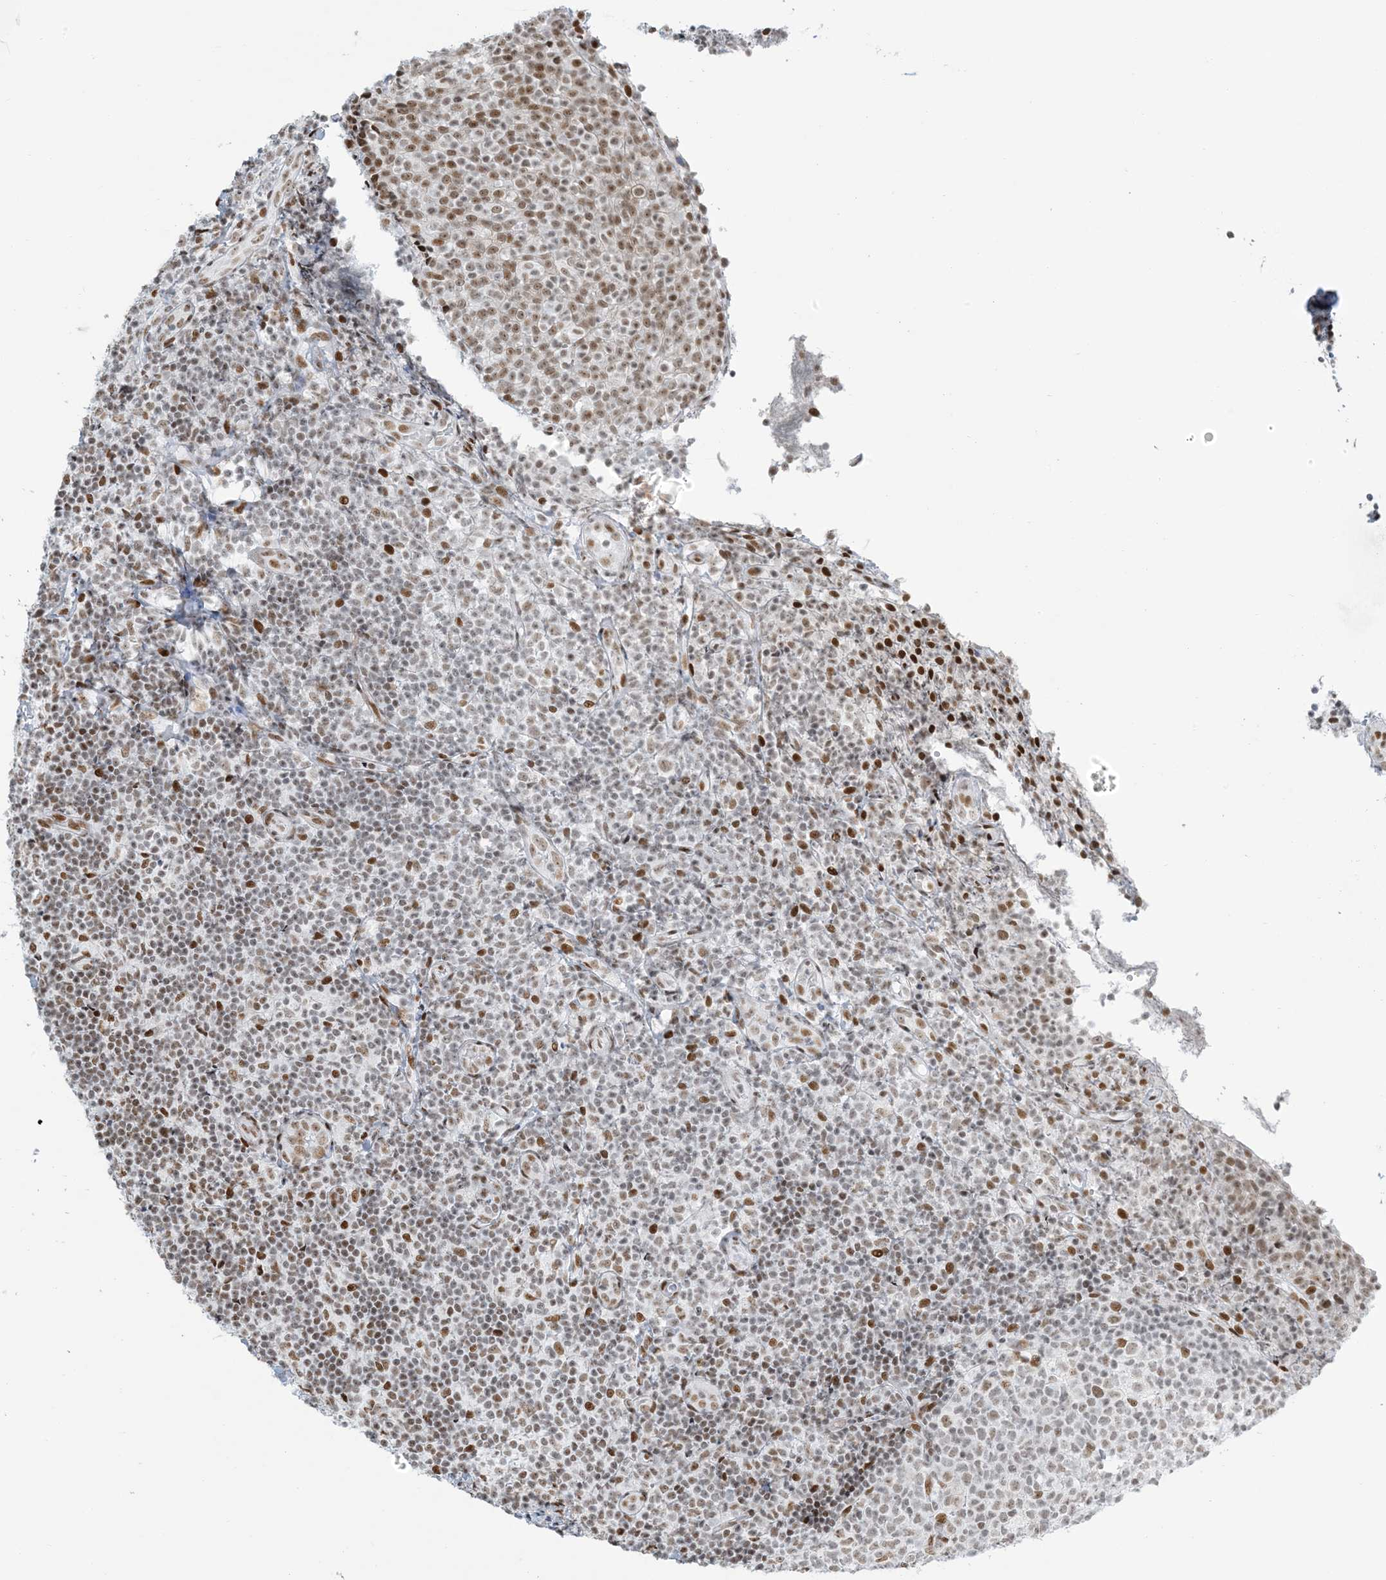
{"staining": {"intensity": "moderate", "quantity": ">75%", "location": "nuclear"}, "tissue": "tonsil", "cell_type": "Germinal center cells", "image_type": "normal", "snomed": [{"axis": "morphology", "description": "Normal tissue, NOS"}, {"axis": "topography", "description": "Tonsil"}], "caption": "The immunohistochemical stain shows moderate nuclear positivity in germinal center cells of normal tonsil. Using DAB (3,3'-diaminobenzidine) (brown) and hematoxylin (blue) stains, captured at high magnification using brightfield microscopy.", "gene": "STAG1", "patient": {"sex": "female", "age": 19}}